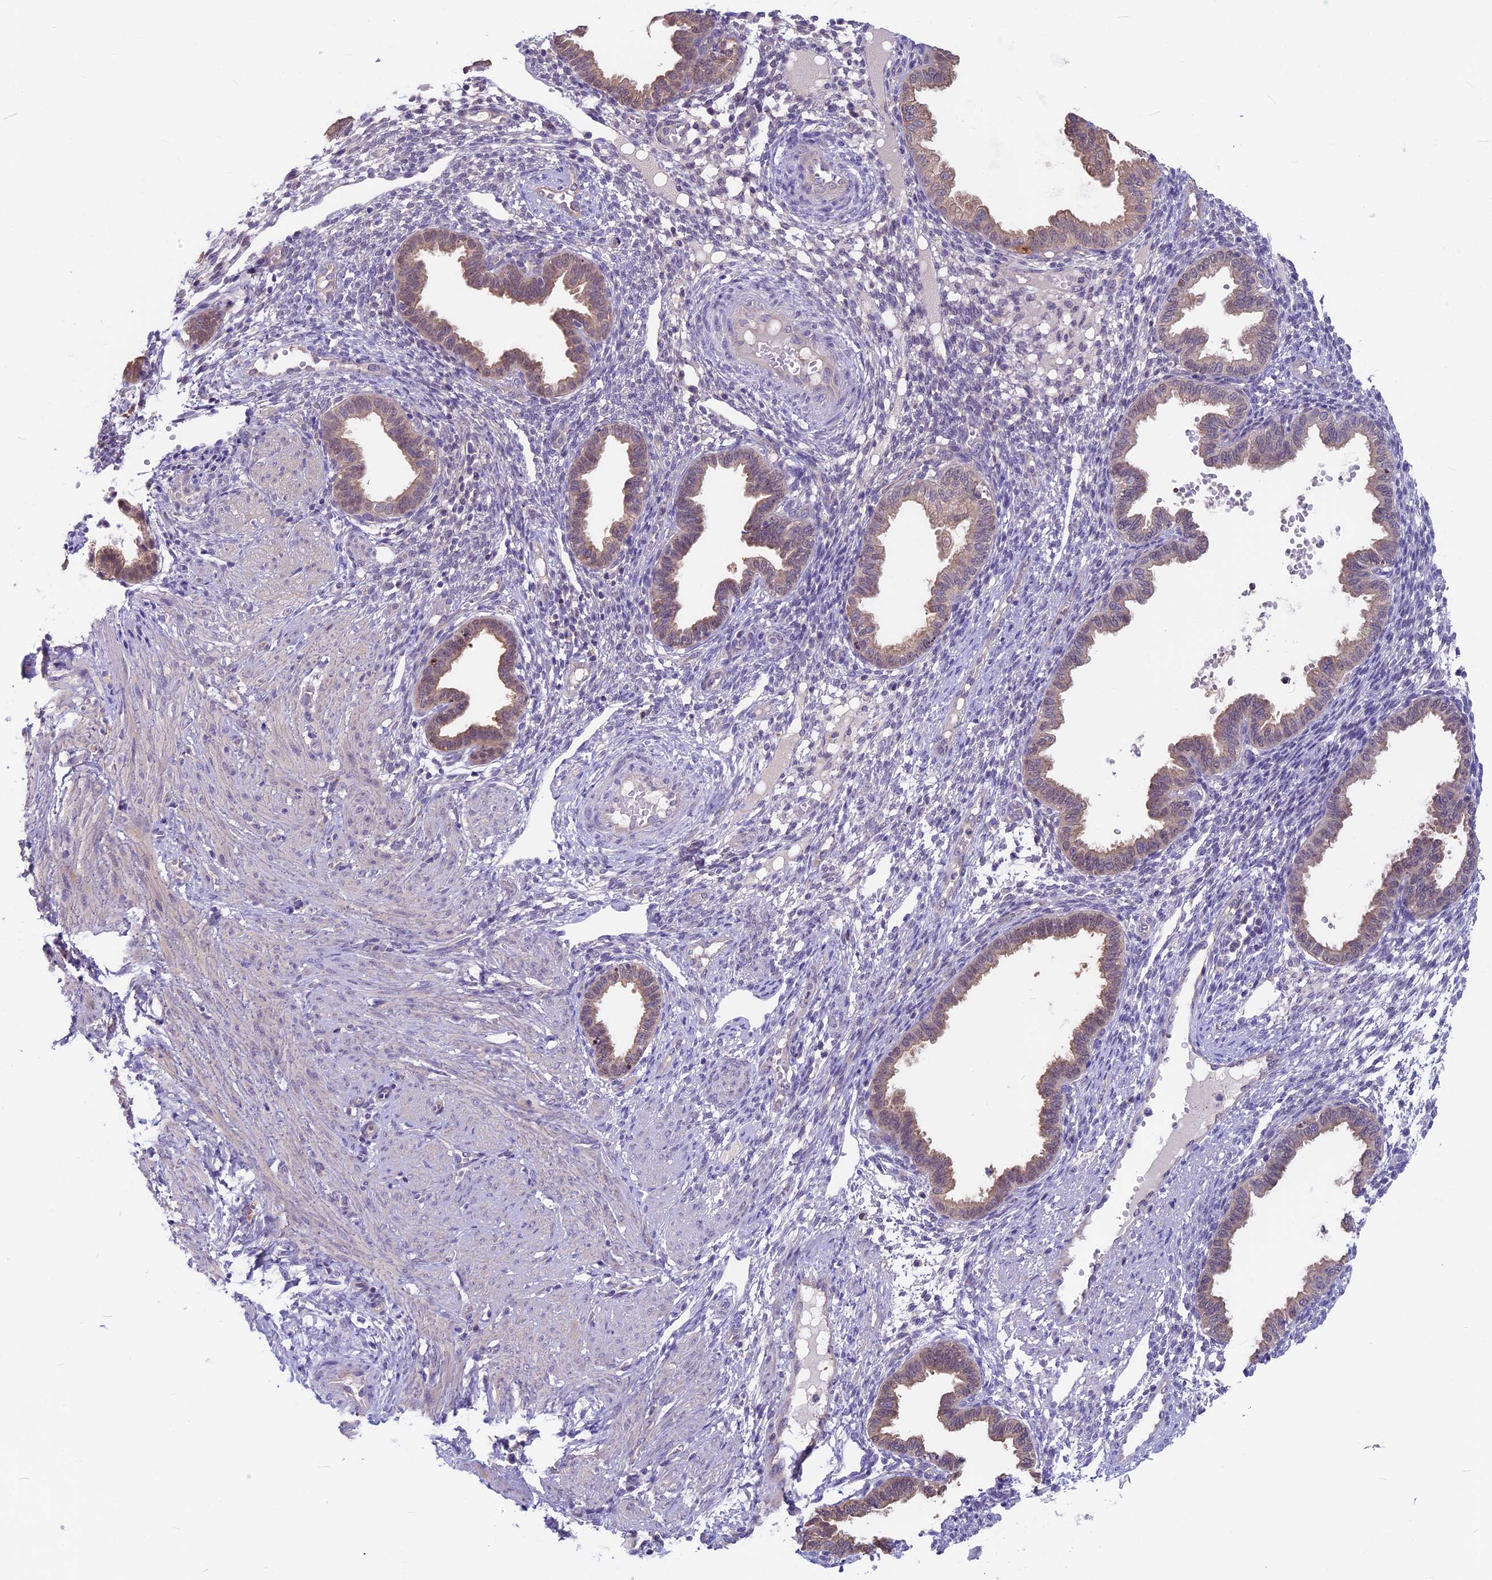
{"staining": {"intensity": "negative", "quantity": "none", "location": "none"}, "tissue": "endometrium", "cell_type": "Cells in endometrial stroma", "image_type": "normal", "snomed": [{"axis": "morphology", "description": "Normal tissue, NOS"}, {"axis": "topography", "description": "Endometrium"}], "caption": "Unremarkable endometrium was stained to show a protein in brown. There is no significant positivity in cells in endometrial stroma. (DAB (3,3'-diaminobenzidine) immunohistochemistry (IHC) visualized using brightfield microscopy, high magnification).", "gene": "SNAP91", "patient": {"sex": "female", "age": 33}}